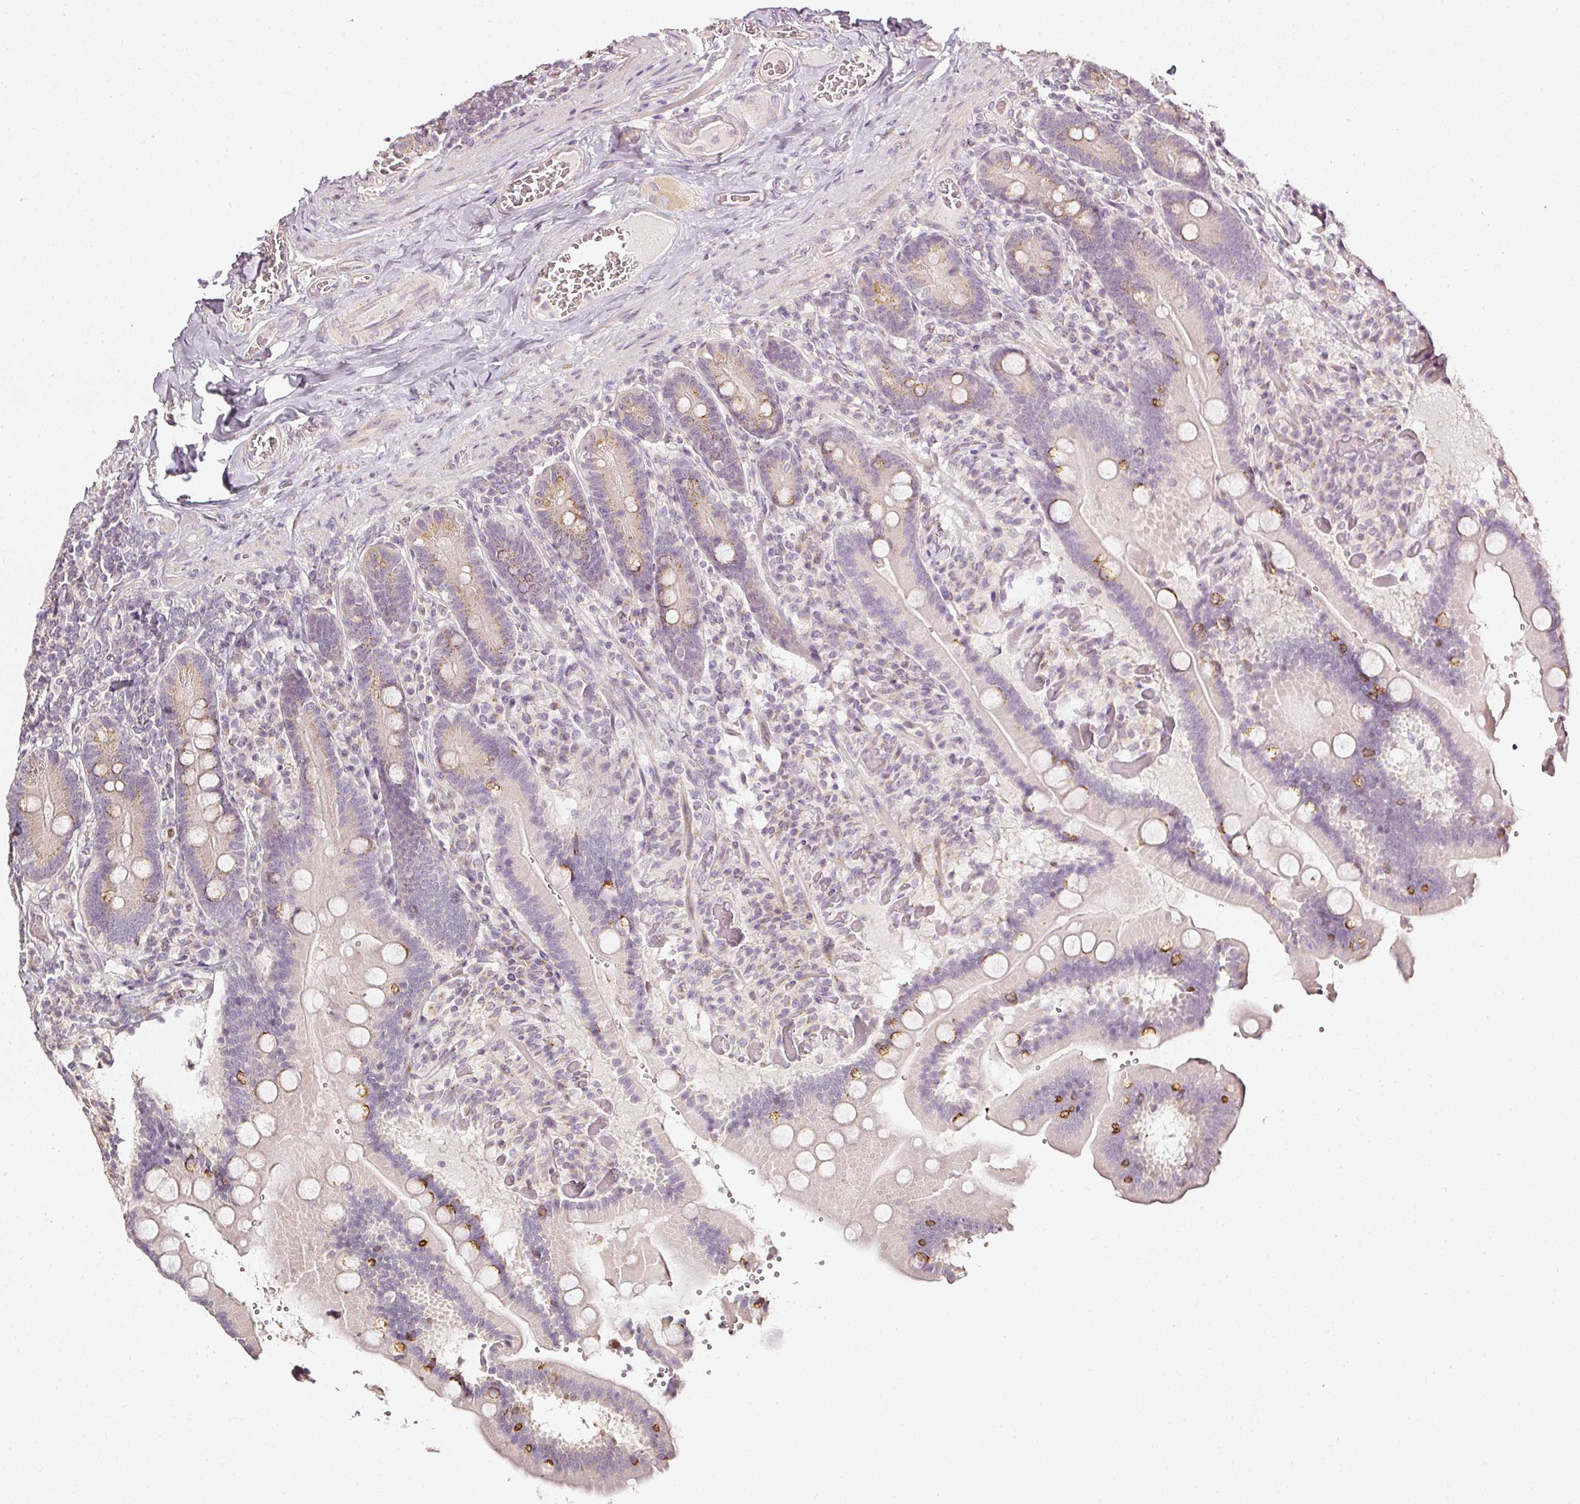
{"staining": {"intensity": "moderate", "quantity": "<25%", "location": "cytoplasmic/membranous"}, "tissue": "duodenum", "cell_type": "Glandular cells", "image_type": "normal", "snomed": [{"axis": "morphology", "description": "Normal tissue, NOS"}, {"axis": "topography", "description": "Duodenum"}], "caption": "A photomicrograph showing moderate cytoplasmic/membranous positivity in about <25% of glandular cells in normal duodenum, as visualized by brown immunohistochemical staining.", "gene": "NTRK1", "patient": {"sex": "female", "age": 62}}